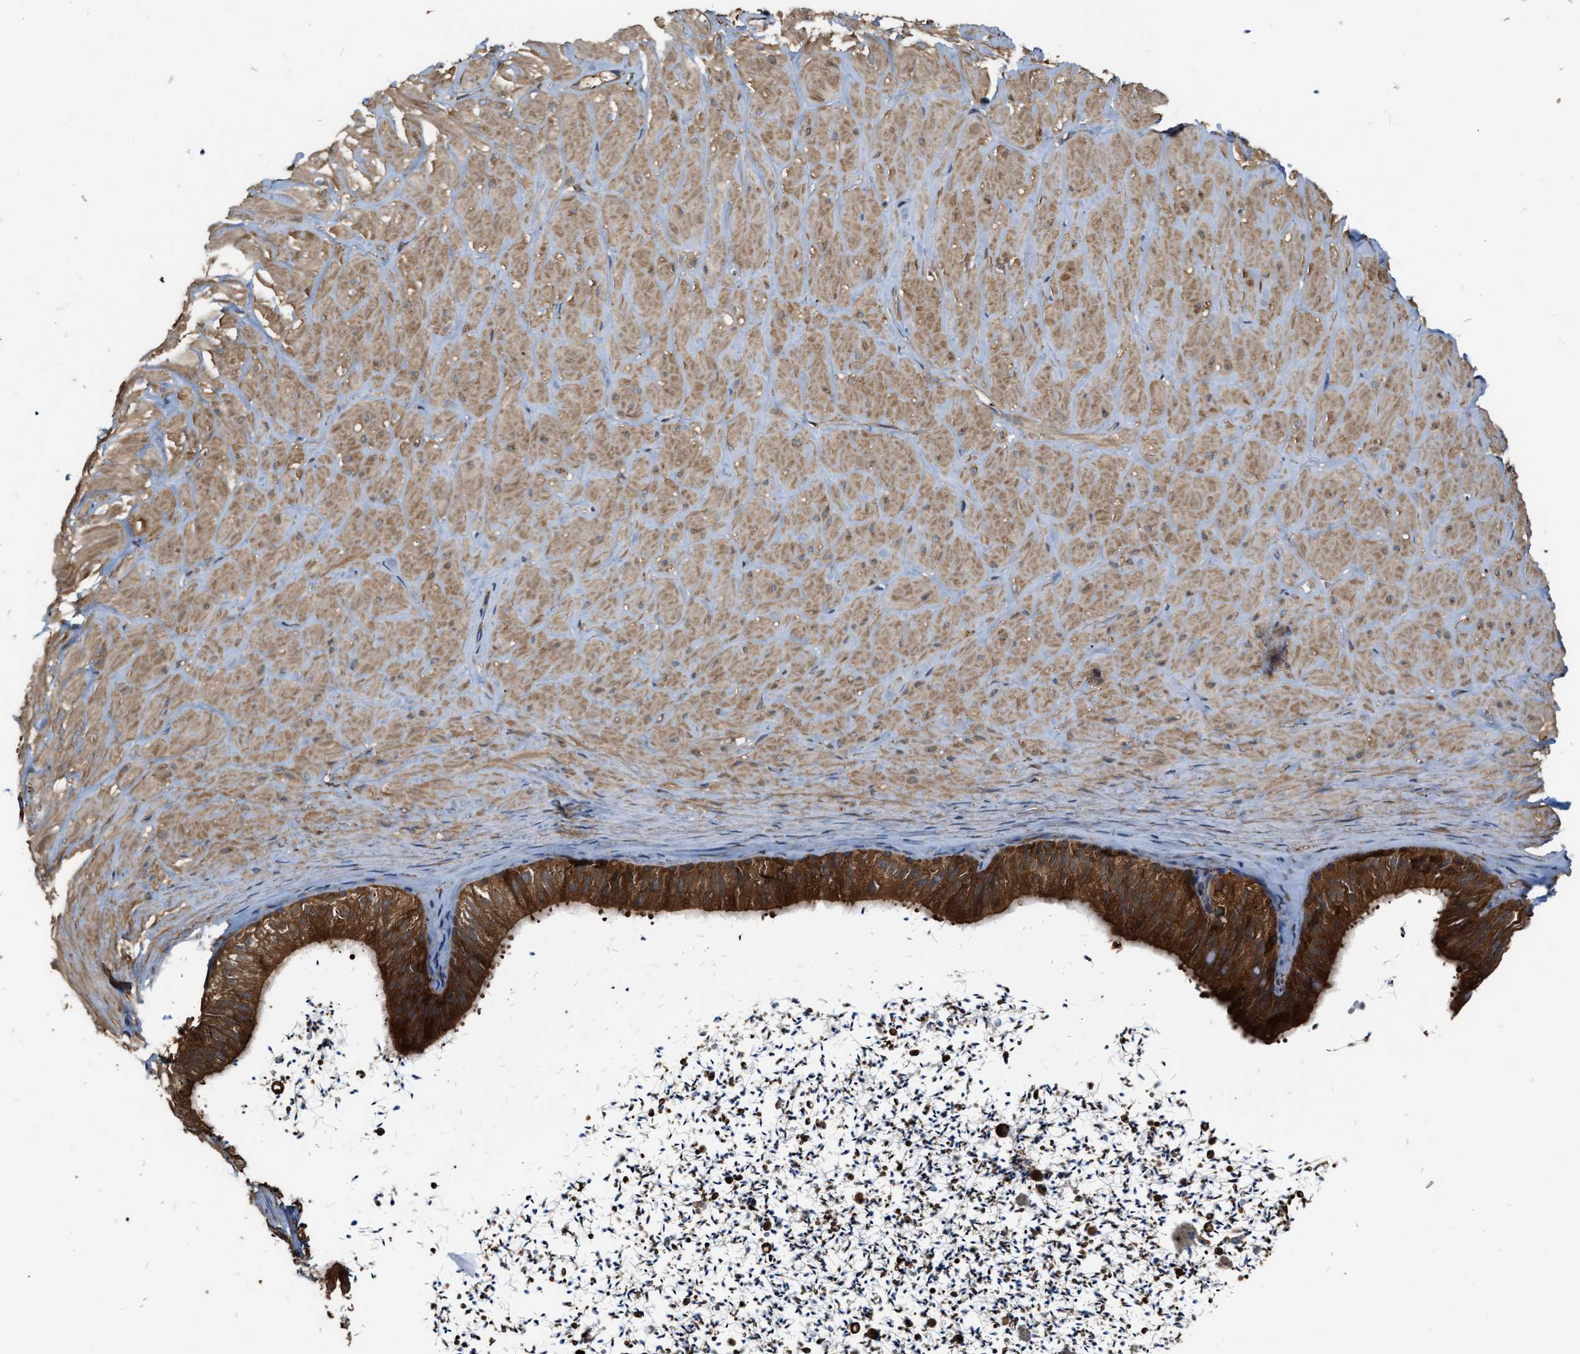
{"staining": {"intensity": "strong", "quantity": ">75%", "location": "cytoplasmic/membranous"}, "tissue": "adipose tissue", "cell_type": "Adipocytes", "image_type": "normal", "snomed": [{"axis": "morphology", "description": "Normal tissue, NOS"}, {"axis": "topography", "description": "Adipose tissue"}, {"axis": "topography", "description": "Vascular tissue"}, {"axis": "topography", "description": "Peripheral nerve tissue"}], "caption": "Brown immunohistochemical staining in normal adipose tissue exhibits strong cytoplasmic/membranous staining in about >75% of adipocytes. (Stains: DAB in brown, nuclei in blue, Microscopy: brightfield microscopy at high magnification).", "gene": "ATIC", "patient": {"sex": "male", "age": 25}}